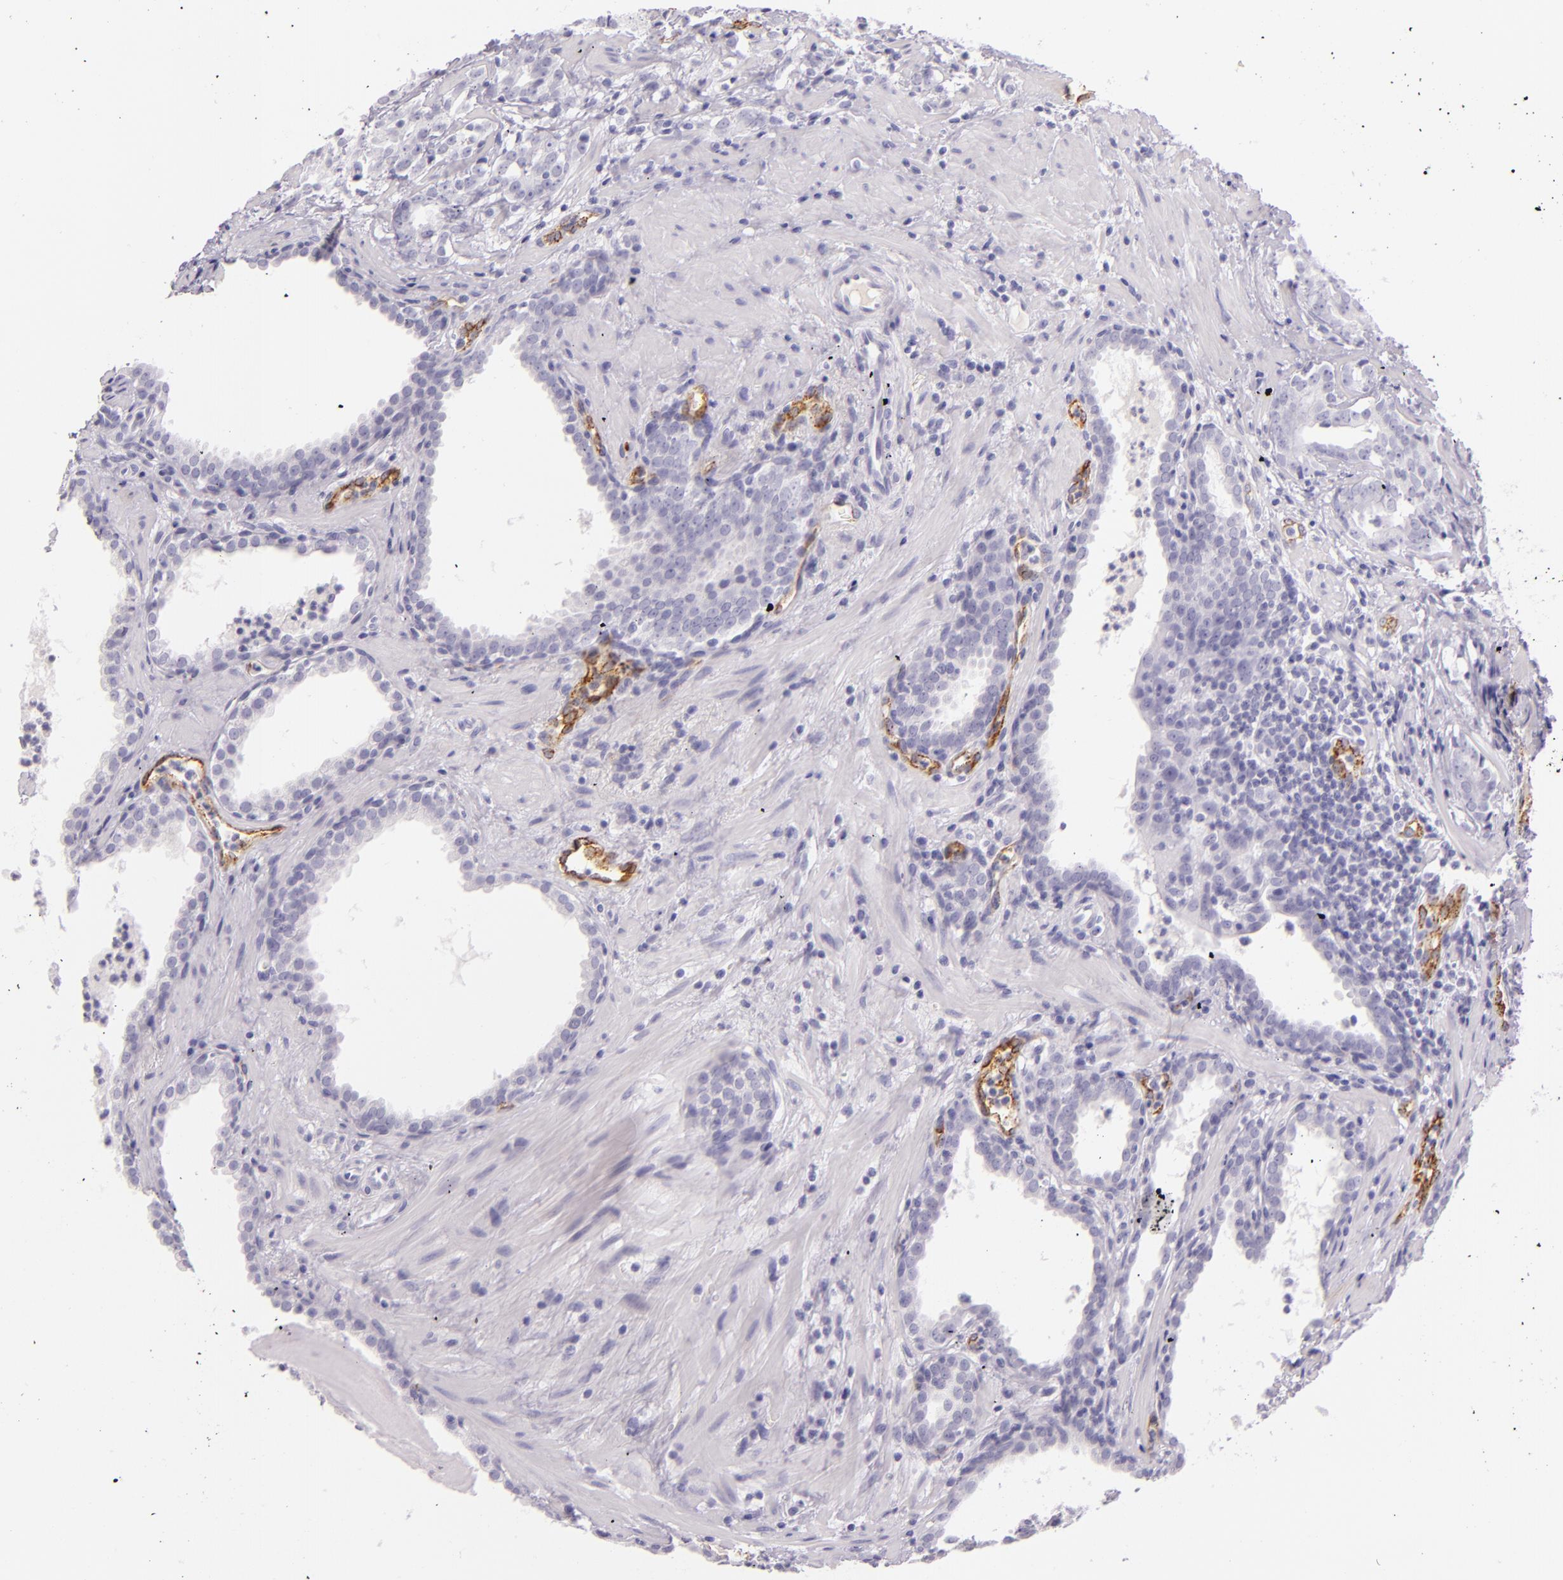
{"staining": {"intensity": "negative", "quantity": "none", "location": "none"}, "tissue": "prostate cancer", "cell_type": "Tumor cells", "image_type": "cancer", "snomed": [{"axis": "morphology", "description": "Adenocarcinoma, Low grade"}, {"axis": "topography", "description": "Prostate"}], "caption": "A photomicrograph of human prostate cancer is negative for staining in tumor cells. (IHC, brightfield microscopy, high magnification).", "gene": "SELP", "patient": {"sex": "male", "age": 59}}